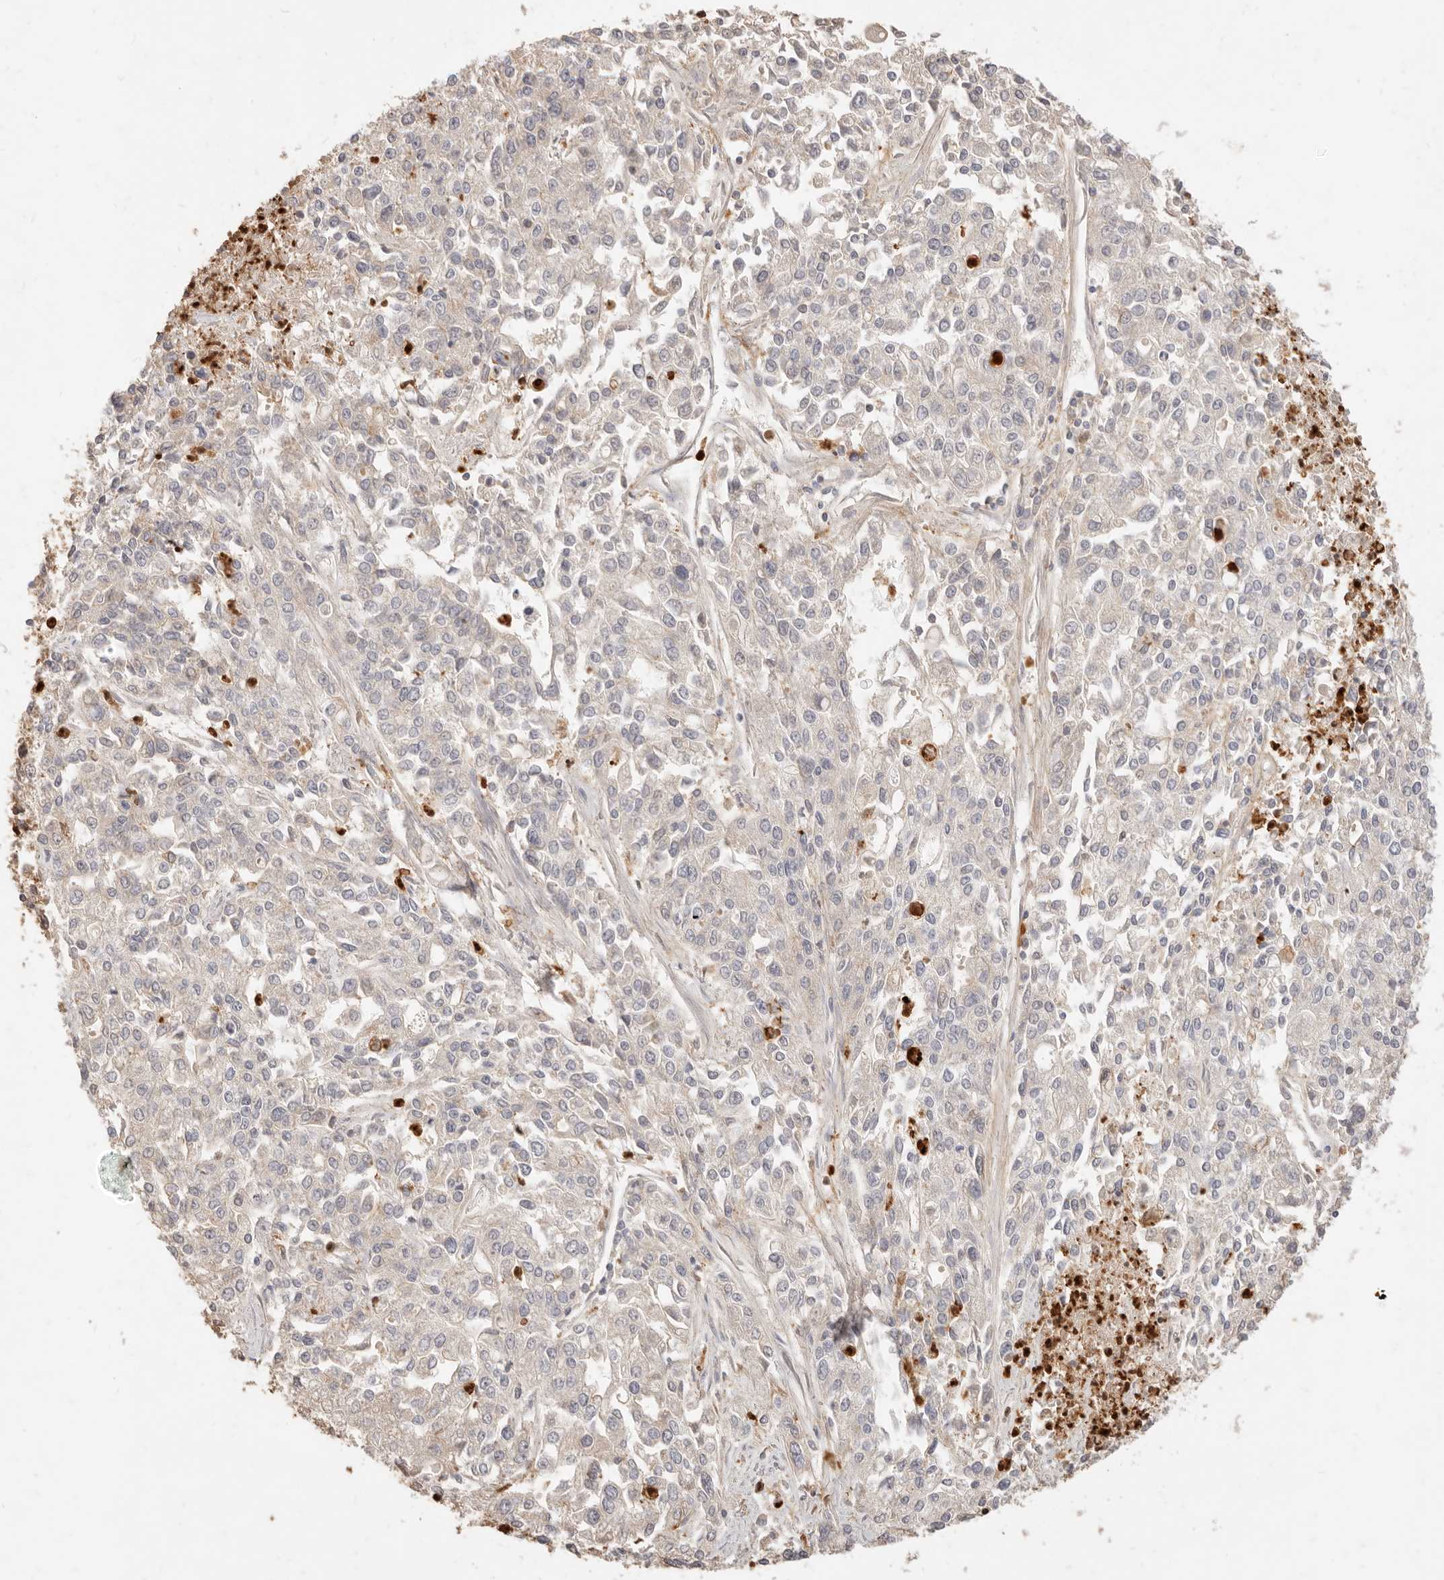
{"staining": {"intensity": "negative", "quantity": "none", "location": "none"}, "tissue": "endometrial cancer", "cell_type": "Tumor cells", "image_type": "cancer", "snomed": [{"axis": "morphology", "description": "Adenocarcinoma, NOS"}, {"axis": "topography", "description": "Endometrium"}], "caption": "The histopathology image shows no staining of tumor cells in endometrial adenocarcinoma. (DAB immunohistochemistry, high magnification).", "gene": "TMTC2", "patient": {"sex": "female", "age": 49}}